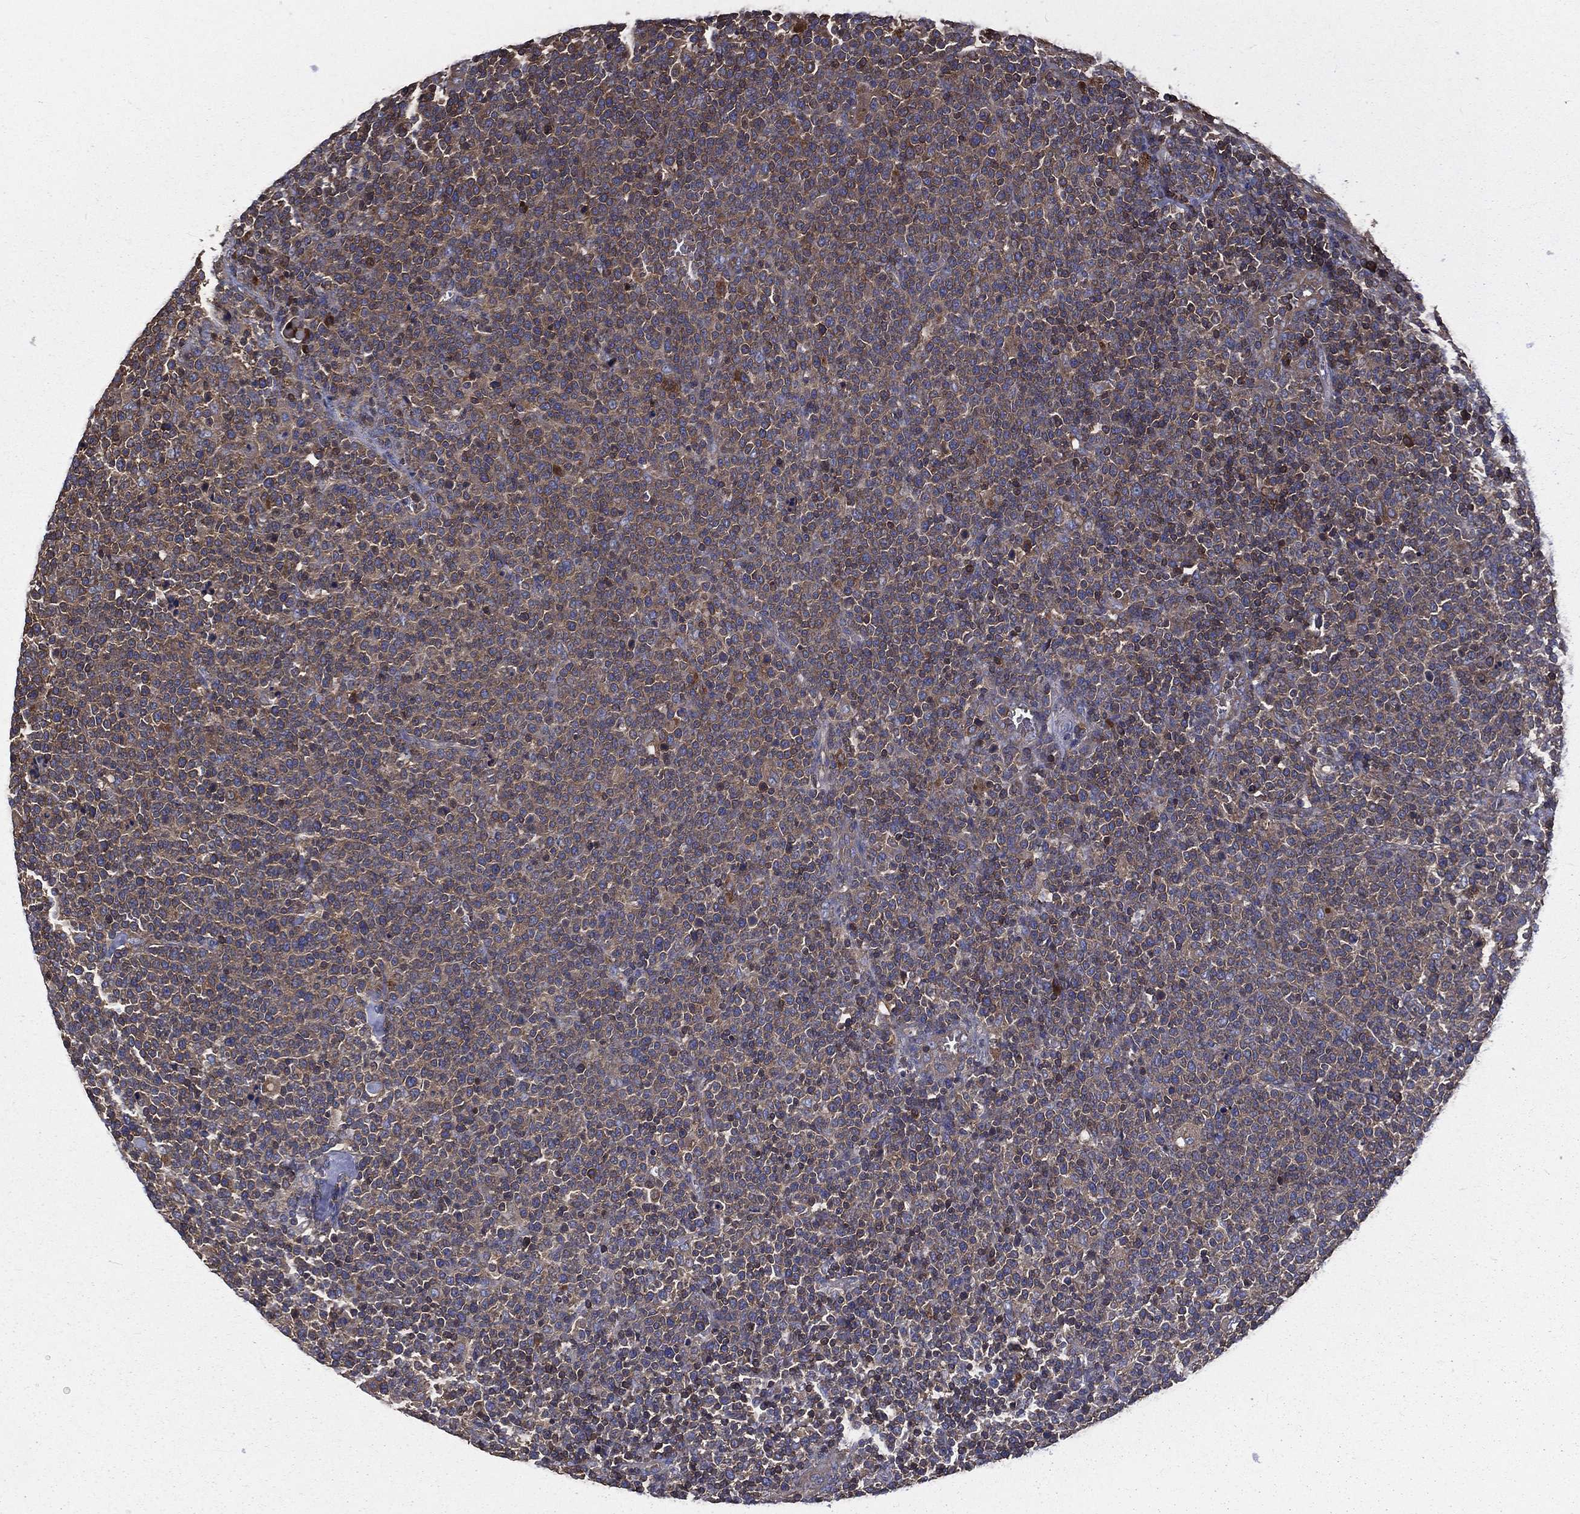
{"staining": {"intensity": "weak", "quantity": "<25%", "location": "cytoplasmic/membranous"}, "tissue": "lymphoma", "cell_type": "Tumor cells", "image_type": "cancer", "snomed": [{"axis": "morphology", "description": "Malignant lymphoma, non-Hodgkin's type, High grade"}, {"axis": "topography", "description": "Lymph node"}], "caption": "The histopathology image reveals no staining of tumor cells in high-grade malignant lymphoma, non-Hodgkin's type. The staining was performed using DAB (3,3'-diaminobenzidine) to visualize the protein expression in brown, while the nuclei were stained in blue with hematoxylin (Magnification: 20x).", "gene": "SARS1", "patient": {"sex": "male", "age": 61}}